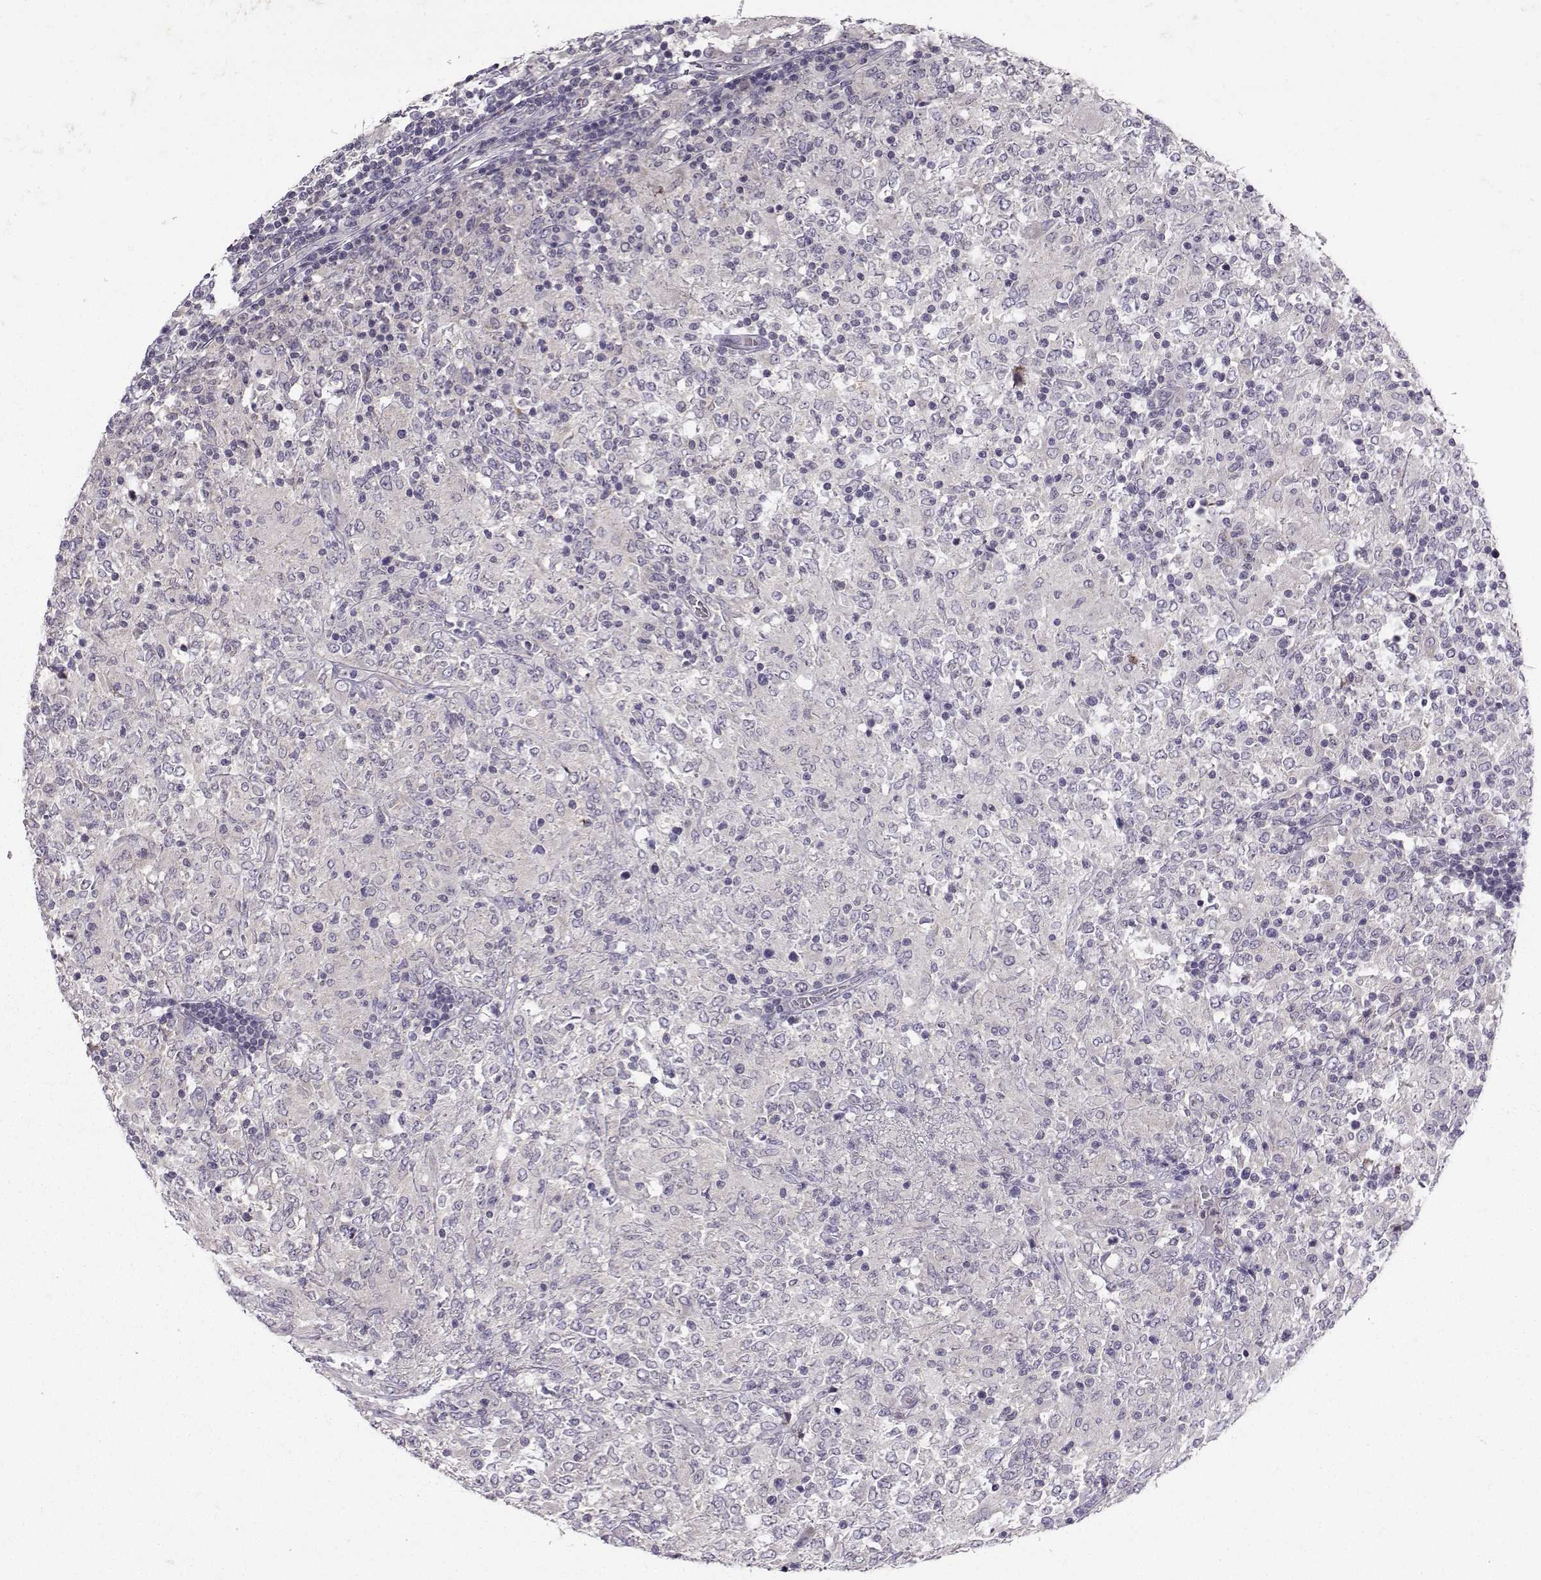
{"staining": {"intensity": "negative", "quantity": "none", "location": "none"}, "tissue": "lymphoma", "cell_type": "Tumor cells", "image_type": "cancer", "snomed": [{"axis": "morphology", "description": "Malignant lymphoma, non-Hodgkin's type, High grade"}, {"axis": "topography", "description": "Lymph node"}], "caption": "The immunohistochemistry (IHC) micrograph has no significant expression in tumor cells of high-grade malignant lymphoma, non-Hodgkin's type tissue.", "gene": "FCAMR", "patient": {"sex": "female", "age": 84}}